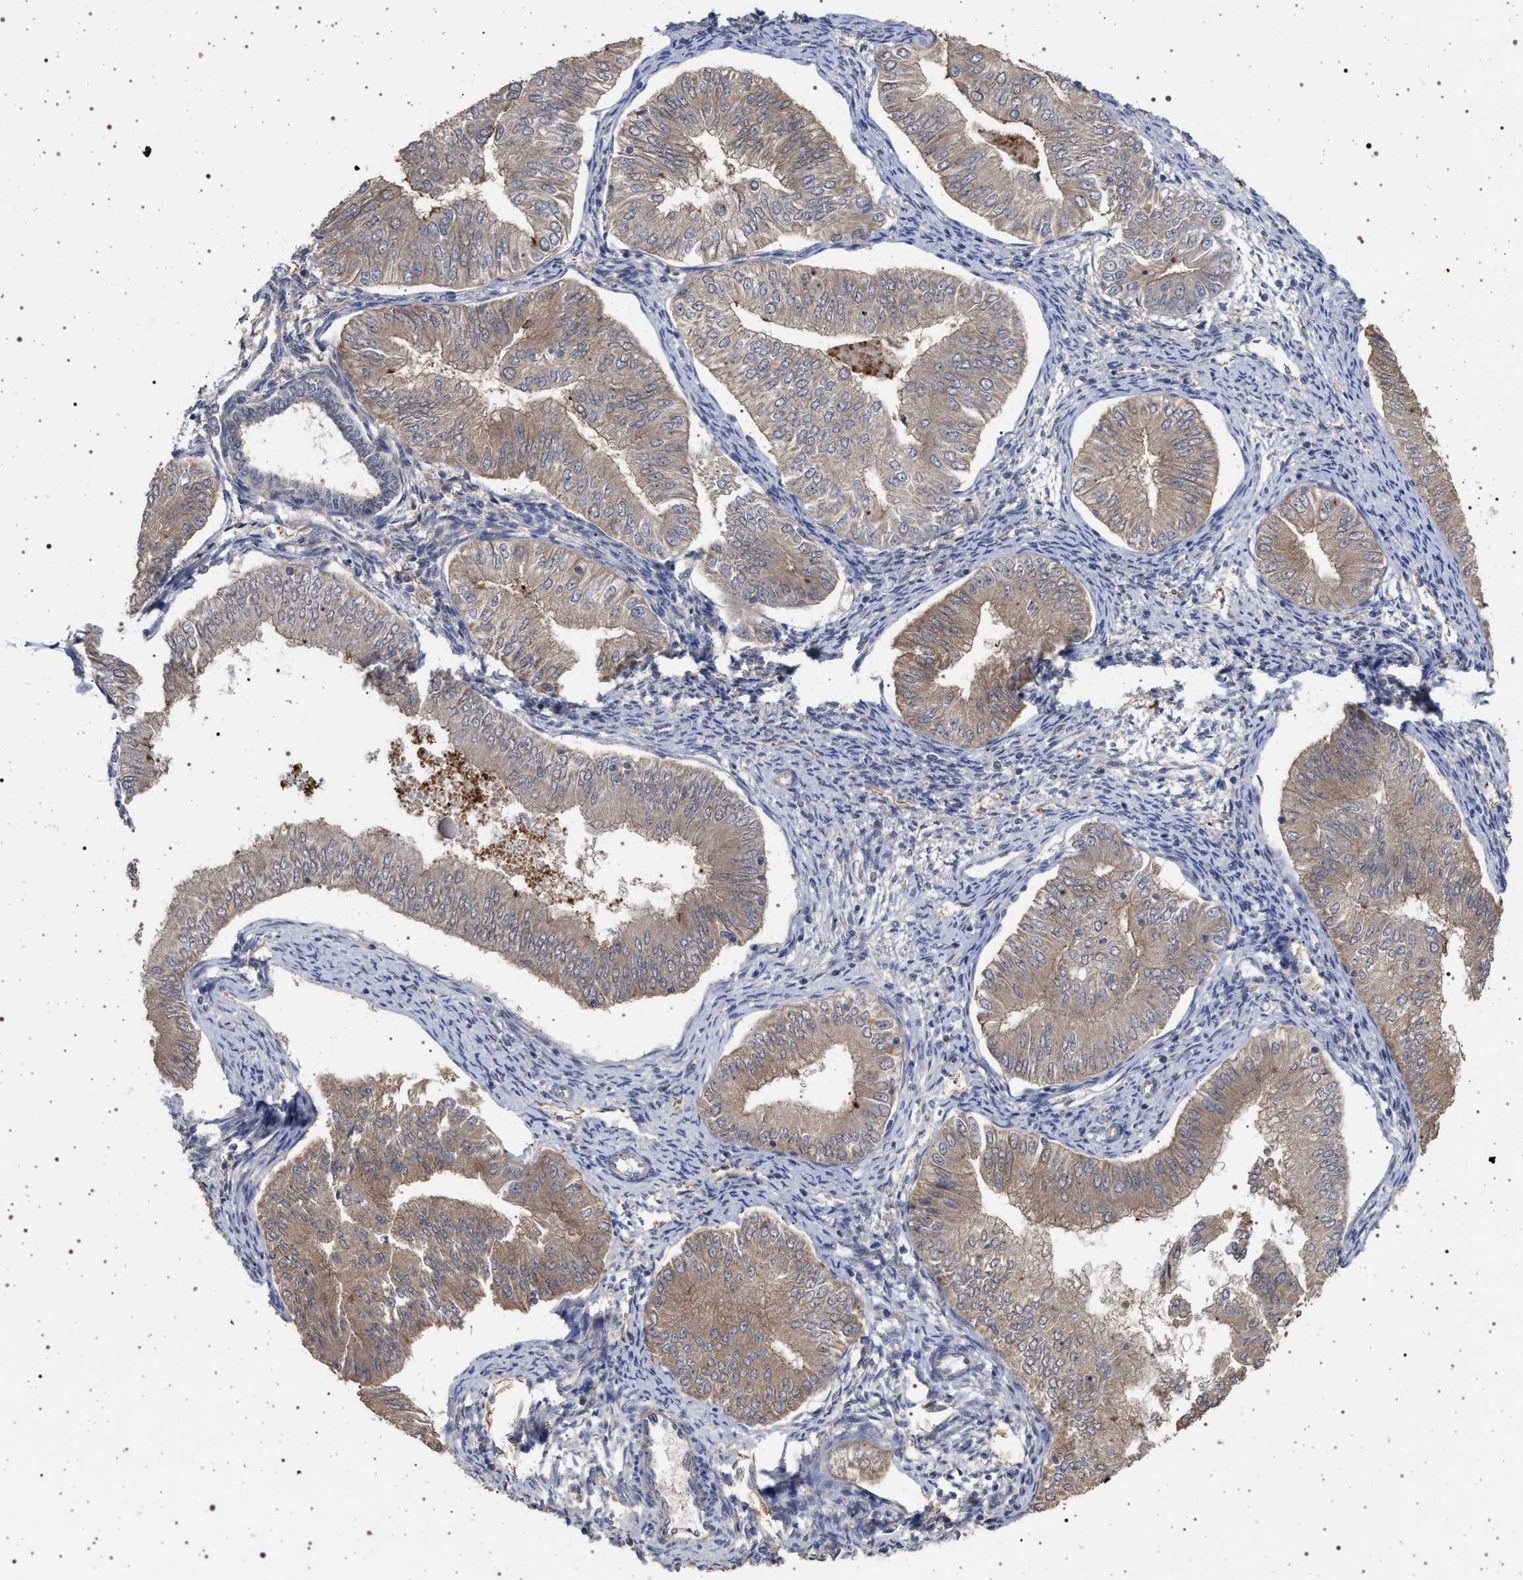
{"staining": {"intensity": "weak", "quantity": ">75%", "location": "cytoplasmic/membranous"}, "tissue": "endometrial cancer", "cell_type": "Tumor cells", "image_type": "cancer", "snomed": [{"axis": "morphology", "description": "Normal tissue, NOS"}, {"axis": "morphology", "description": "Adenocarcinoma, NOS"}, {"axis": "topography", "description": "Endometrium"}], "caption": "Immunohistochemical staining of human endometrial cancer displays low levels of weak cytoplasmic/membranous staining in approximately >75% of tumor cells. The staining was performed using DAB (3,3'-diaminobenzidine) to visualize the protein expression in brown, while the nuclei were stained in blue with hematoxylin (Magnification: 20x).", "gene": "IFT20", "patient": {"sex": "female", "age": 53}}